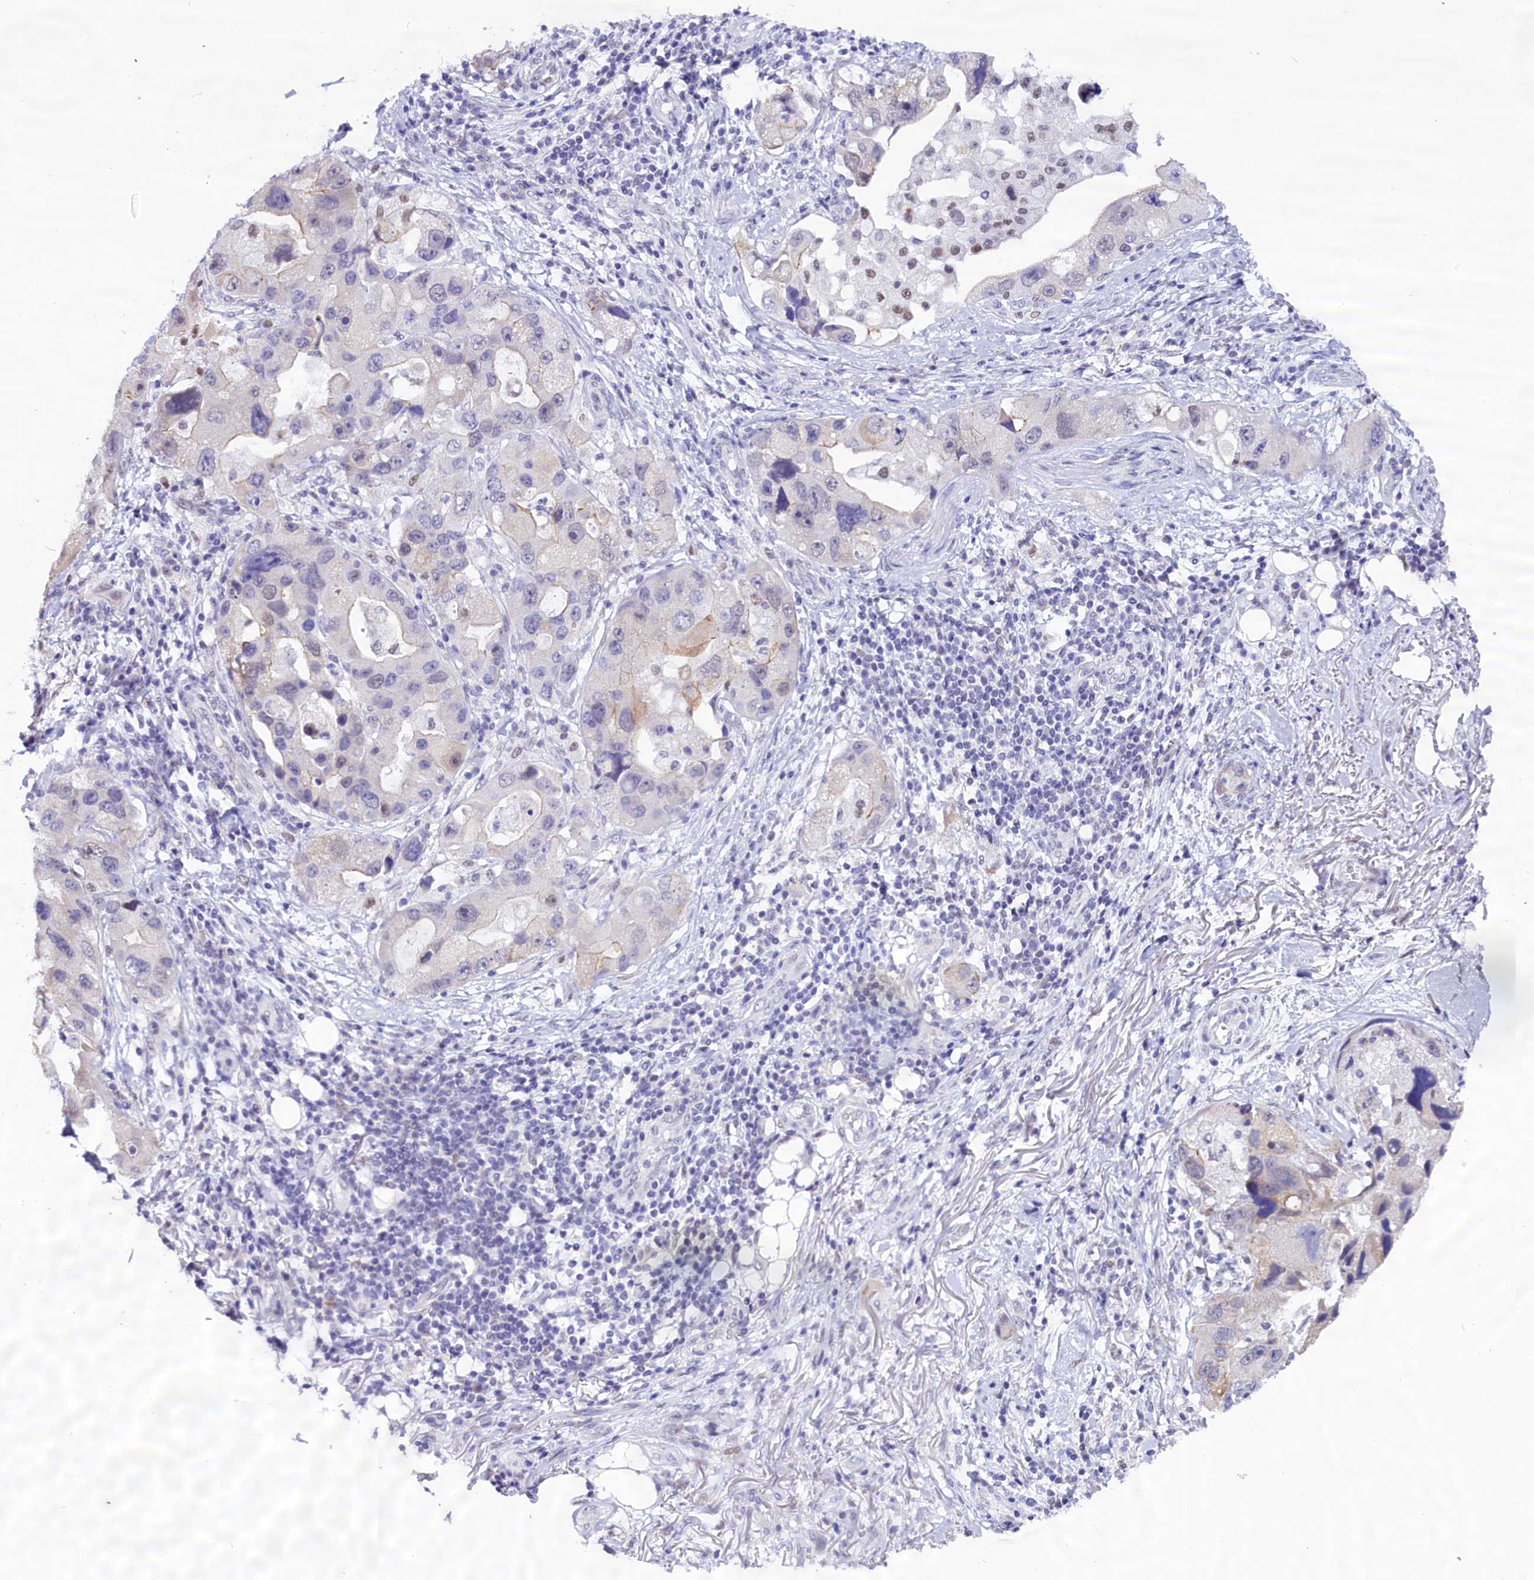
{"staining": {"intensity": "negative", "quantity": "none", "location": "none"}, "tissue": "lung cancer", "cell_type": "Tumor cells", "image_type": "cancer", "snomed": [{"axis": "morphology", "description": "Adenocarcinoma, NOS"}, {"axis": "topography", "description": "Lung"}], "caption": "This is a photomicrograph of immunohistochemistry (IHC) staining of lung cancer, which shows no positivity in tumor cells.", "gene": "OSGEP", "patient": {"sex": "female", "age": 54}}